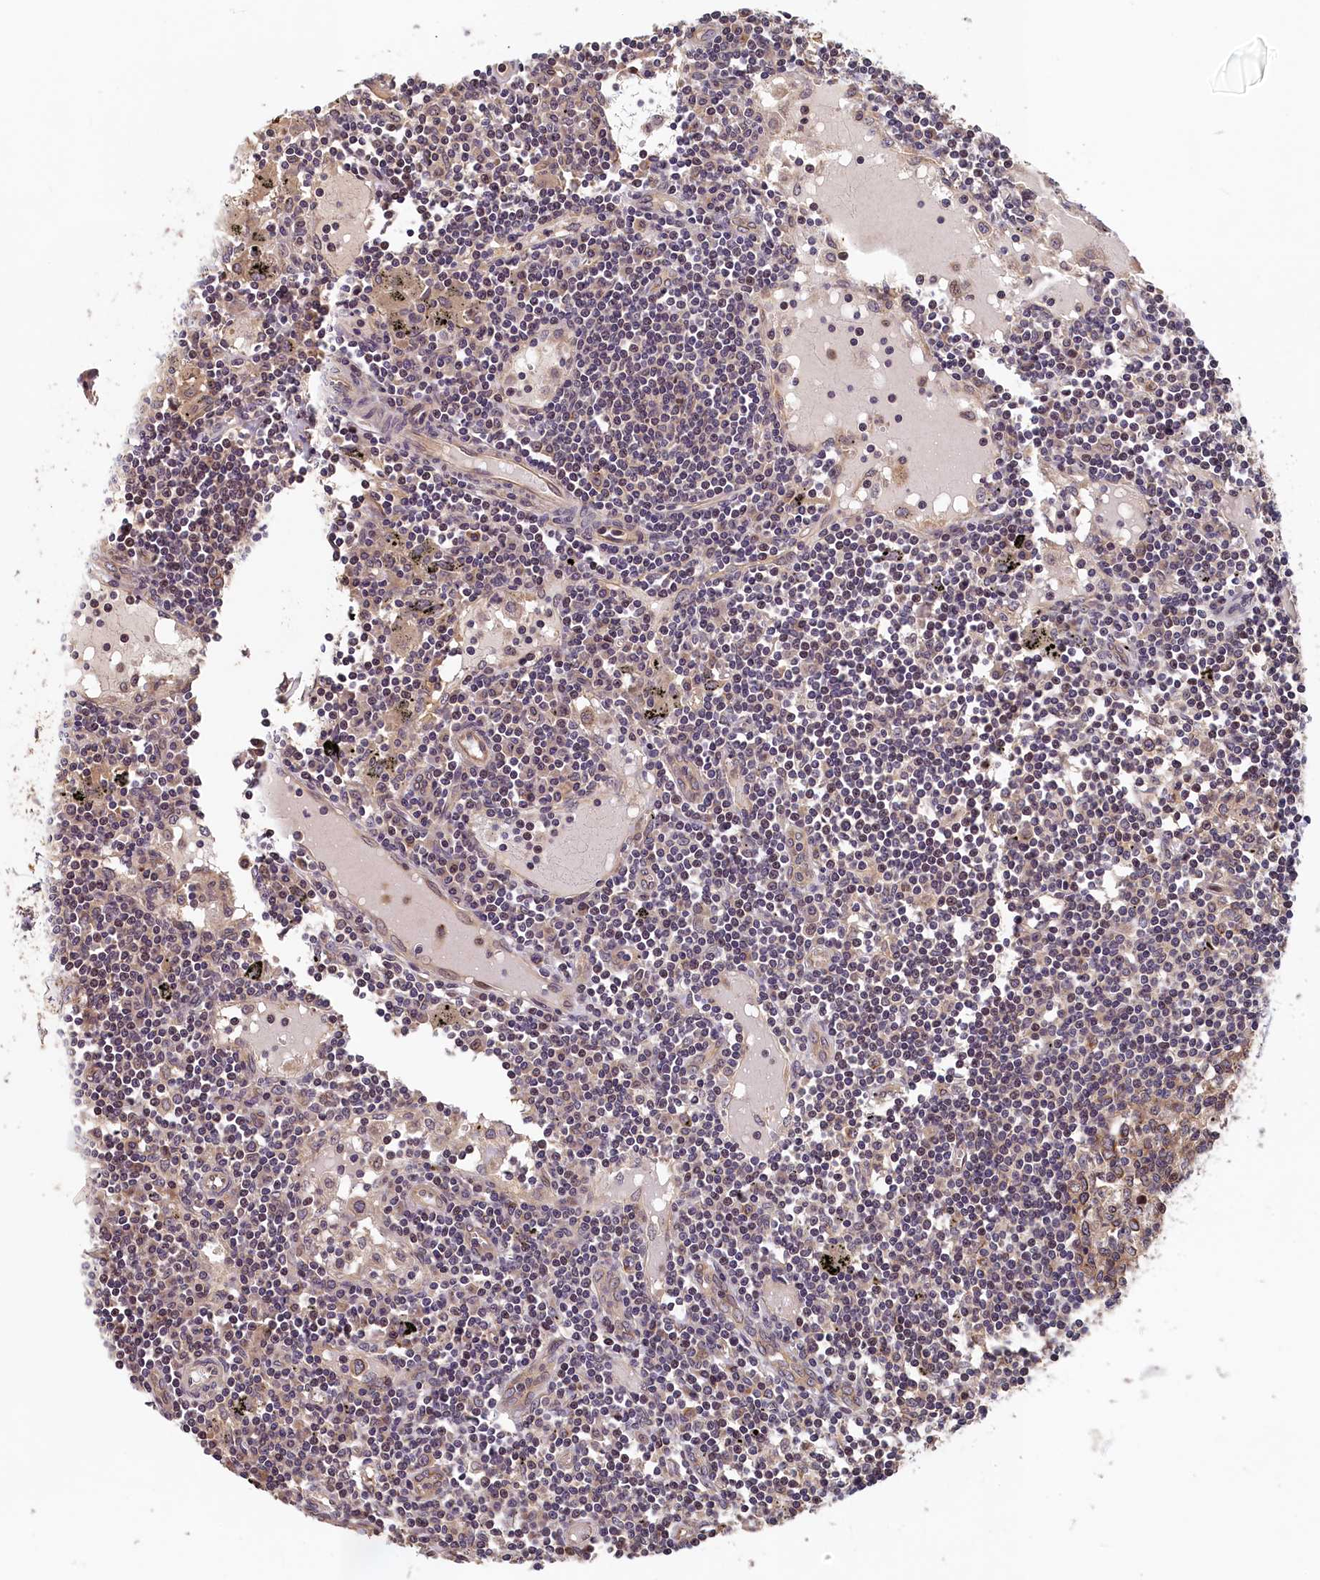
{"staining": {"intensity": "weak", "quantity": "25%-75%", "location": "cytoplasmic/membranous"}, "tissue": "lymph node", "cell_type": "Germinal center cells", "image_type": "normal", "snomed": [{"axis": "morphology", "description": "Normal tissue, NOS"}, {"axis": "topography", "description": "Lymph node"}], "caption": "Immunohistochemistry image of normal lymph node: human lymph node stained using IHC displays low levels of weak protein expression localized specifically in the cytoplasmic/membranous of germinal center cells, appearing as a cytoplasmic/membranous brown color.", "gene": "TMEM116", "patient": {"sex": "male", "age": 74}}